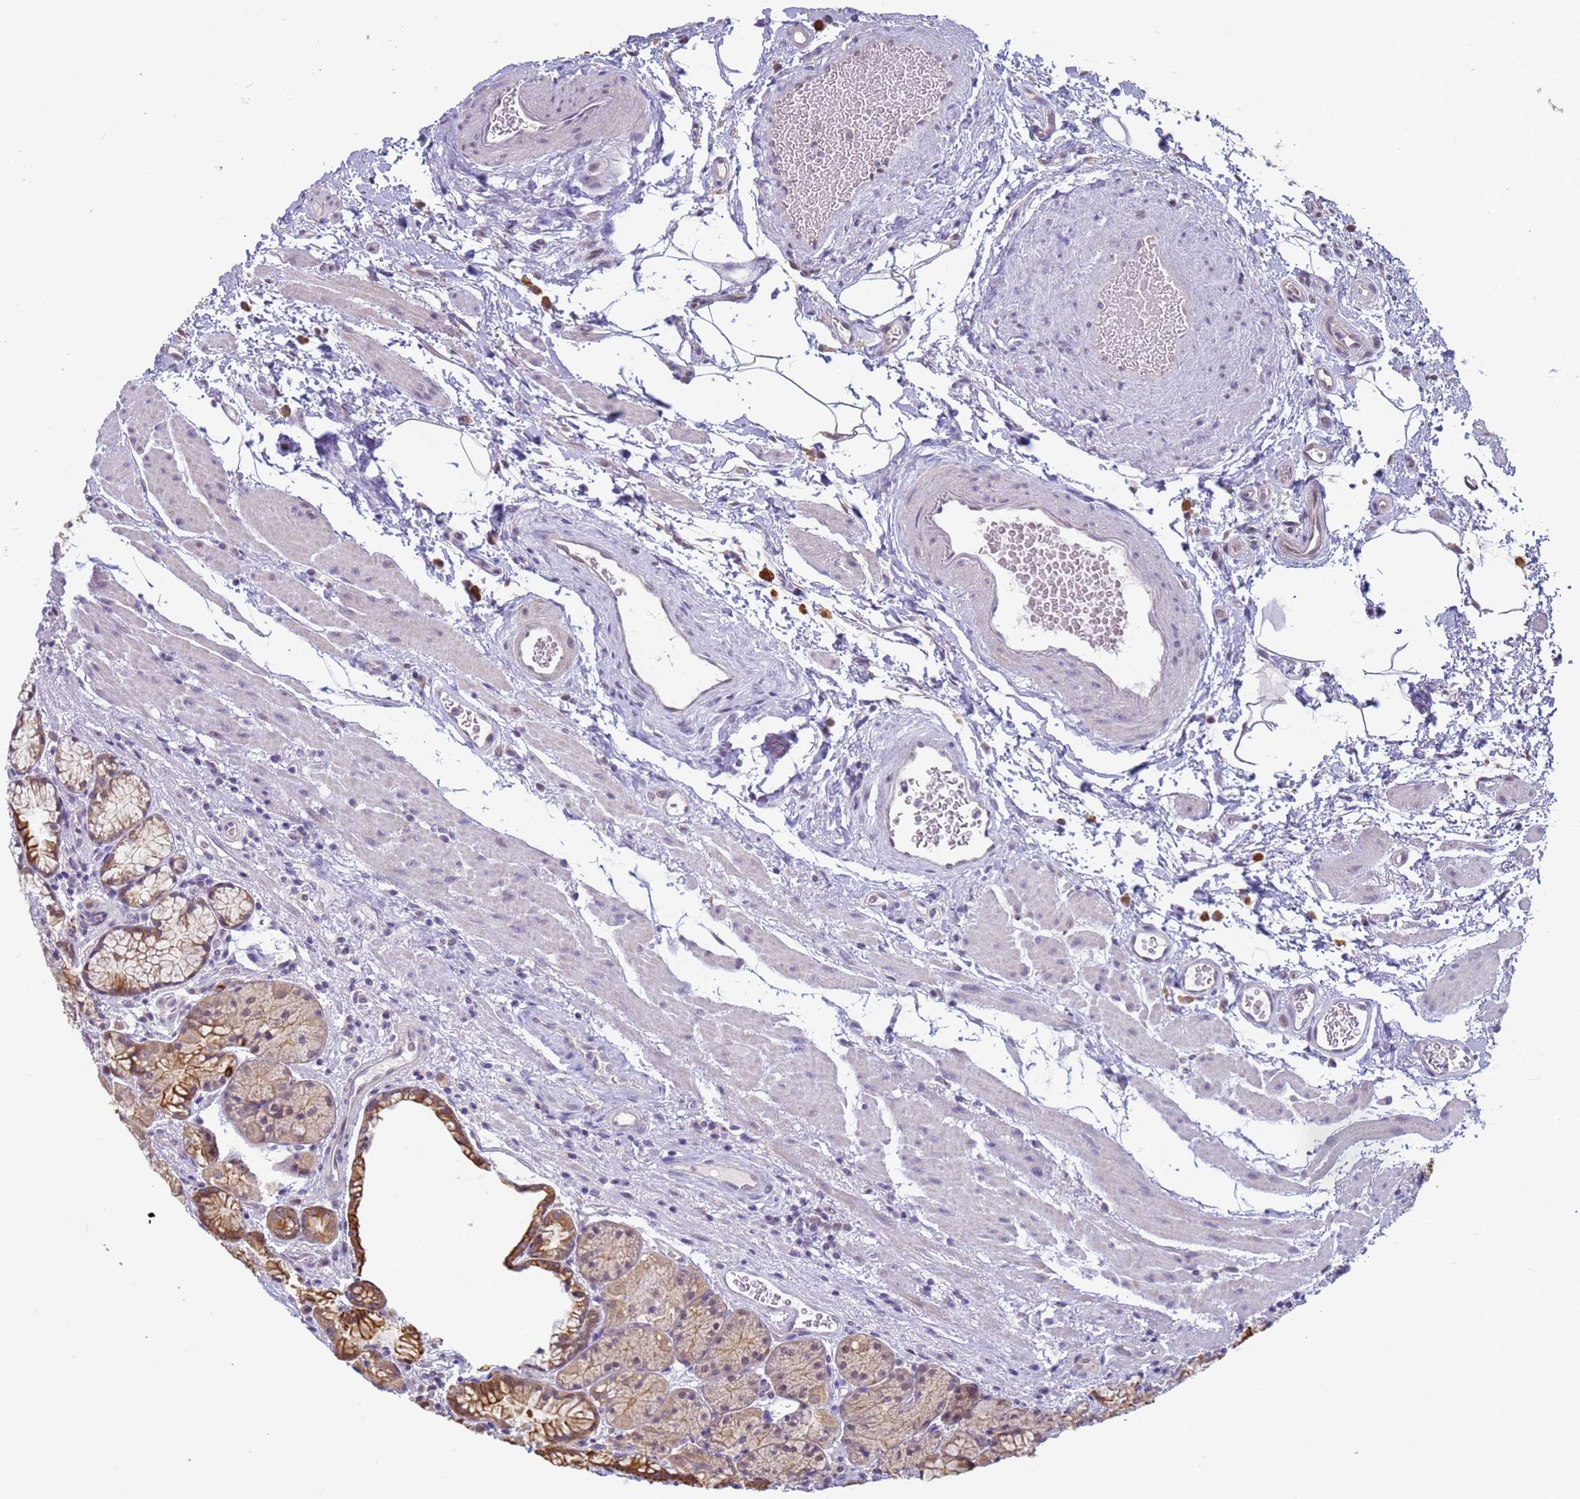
{"staining": {"intensity": "strong", "quantity": "25%-75%", "location": "cytoplasmic/membranous"}, "tissue": "stomach", "cell_type": "Glandular cells", "image_type": "normal", "snomed": [{"axis": "morphology", "description": "Normal tissue, NOS"}, {"axis": "topography", "description": "Stomach"}], "caption": "Protein staining of normal stomach demonstrates strong cytoplasmic/membranous staining in approximately 25%-75% of glandular cells.", "gene": "VWA3A", "patient": {"sex": "male", "age": 63}}